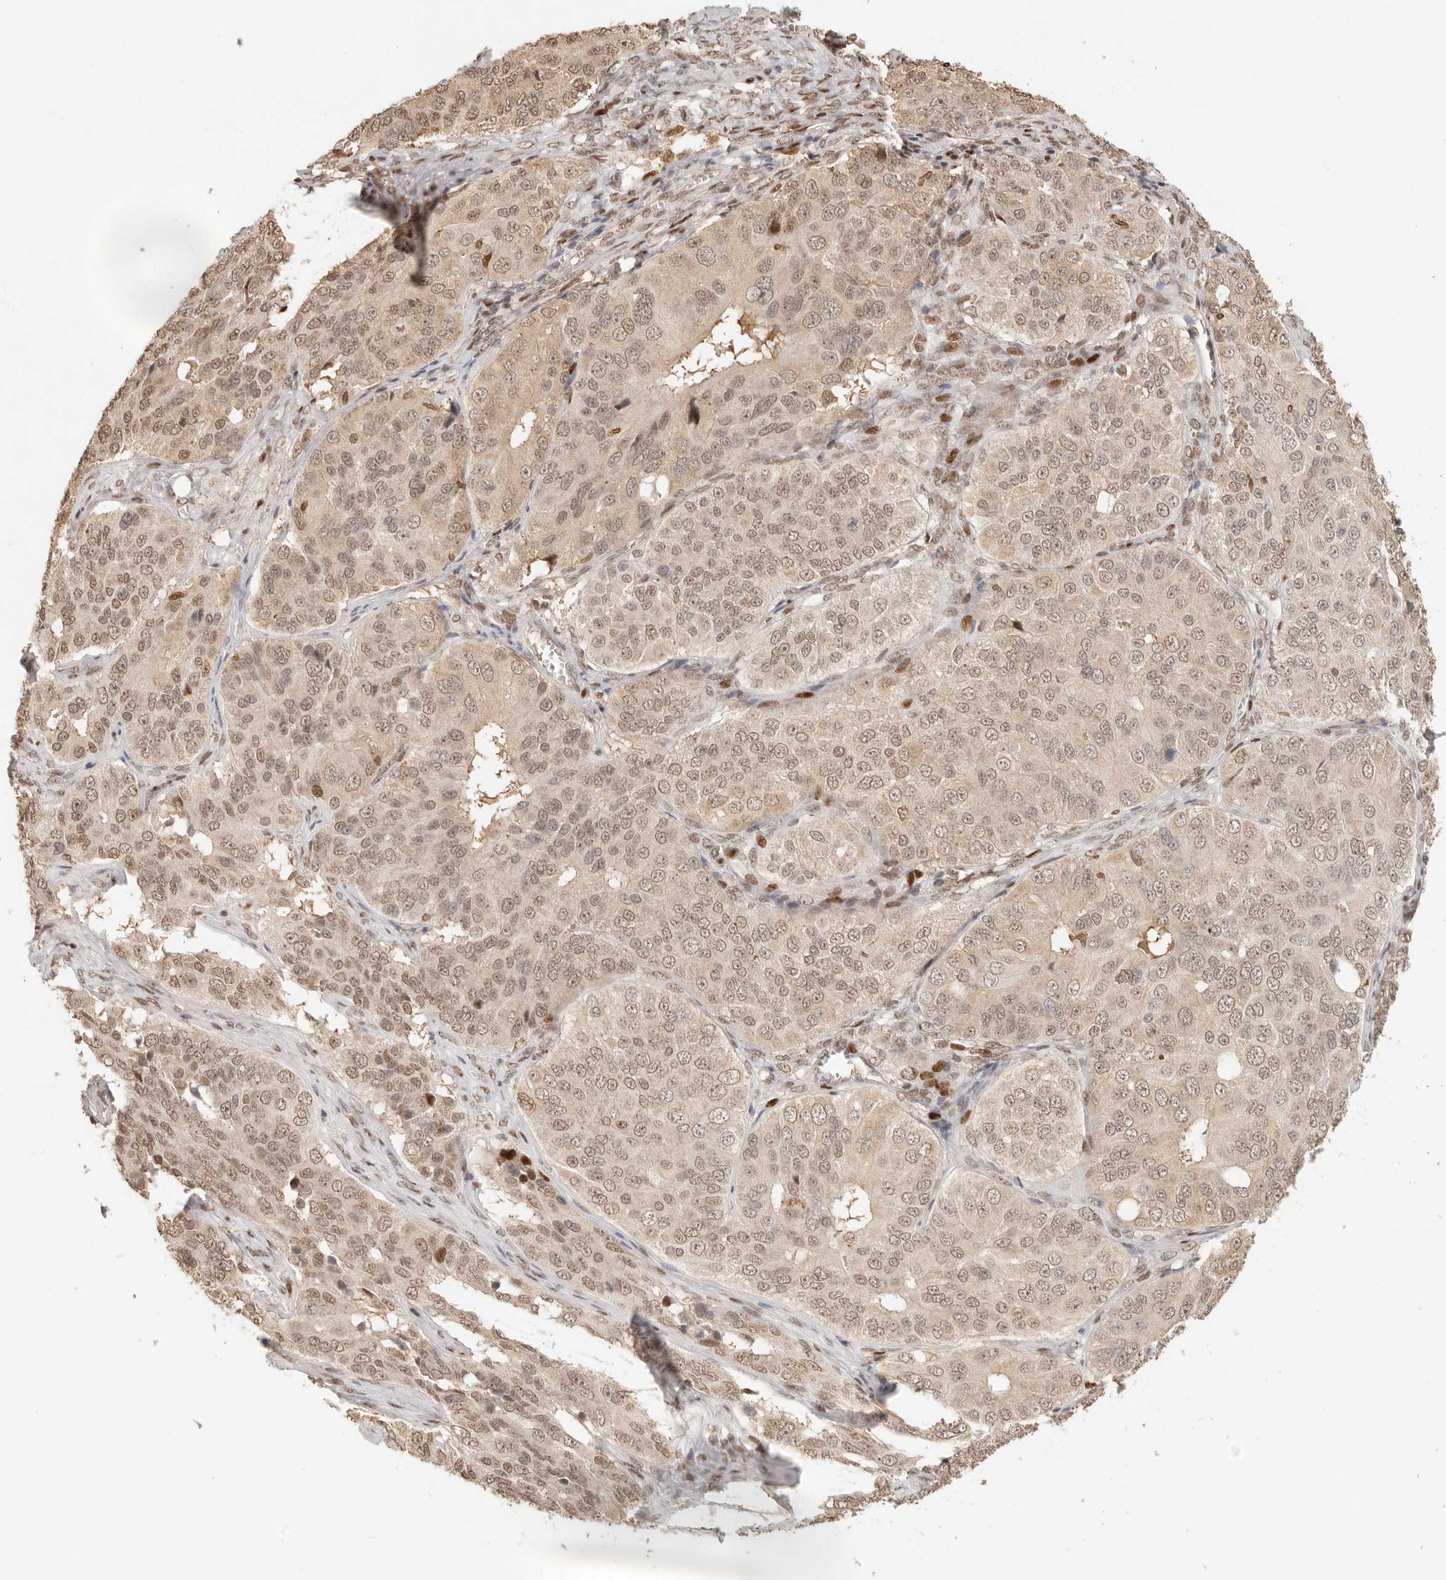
{"staining": {"intensity": "moderate", "quantity": ">75%", "location": "nuclear"}, "tissue": "ovarian cancer", "cell_type": "Tumor cells", "image_type": "cancer", "snomed": [{"axis": "morphology", "description": "Carcinoma, endometroid"}, {"axis": "topography", "description": "Ovary"}], "caption": "This photomicrograph shows immunohistochemistry (IHC) staining of human ovarian endometroid carcinoma, with medium moderate nuclear expression in about >75% of tumor cells.", "gene": "NPAS2", "patient": {"sex": "female", "age": 51}}